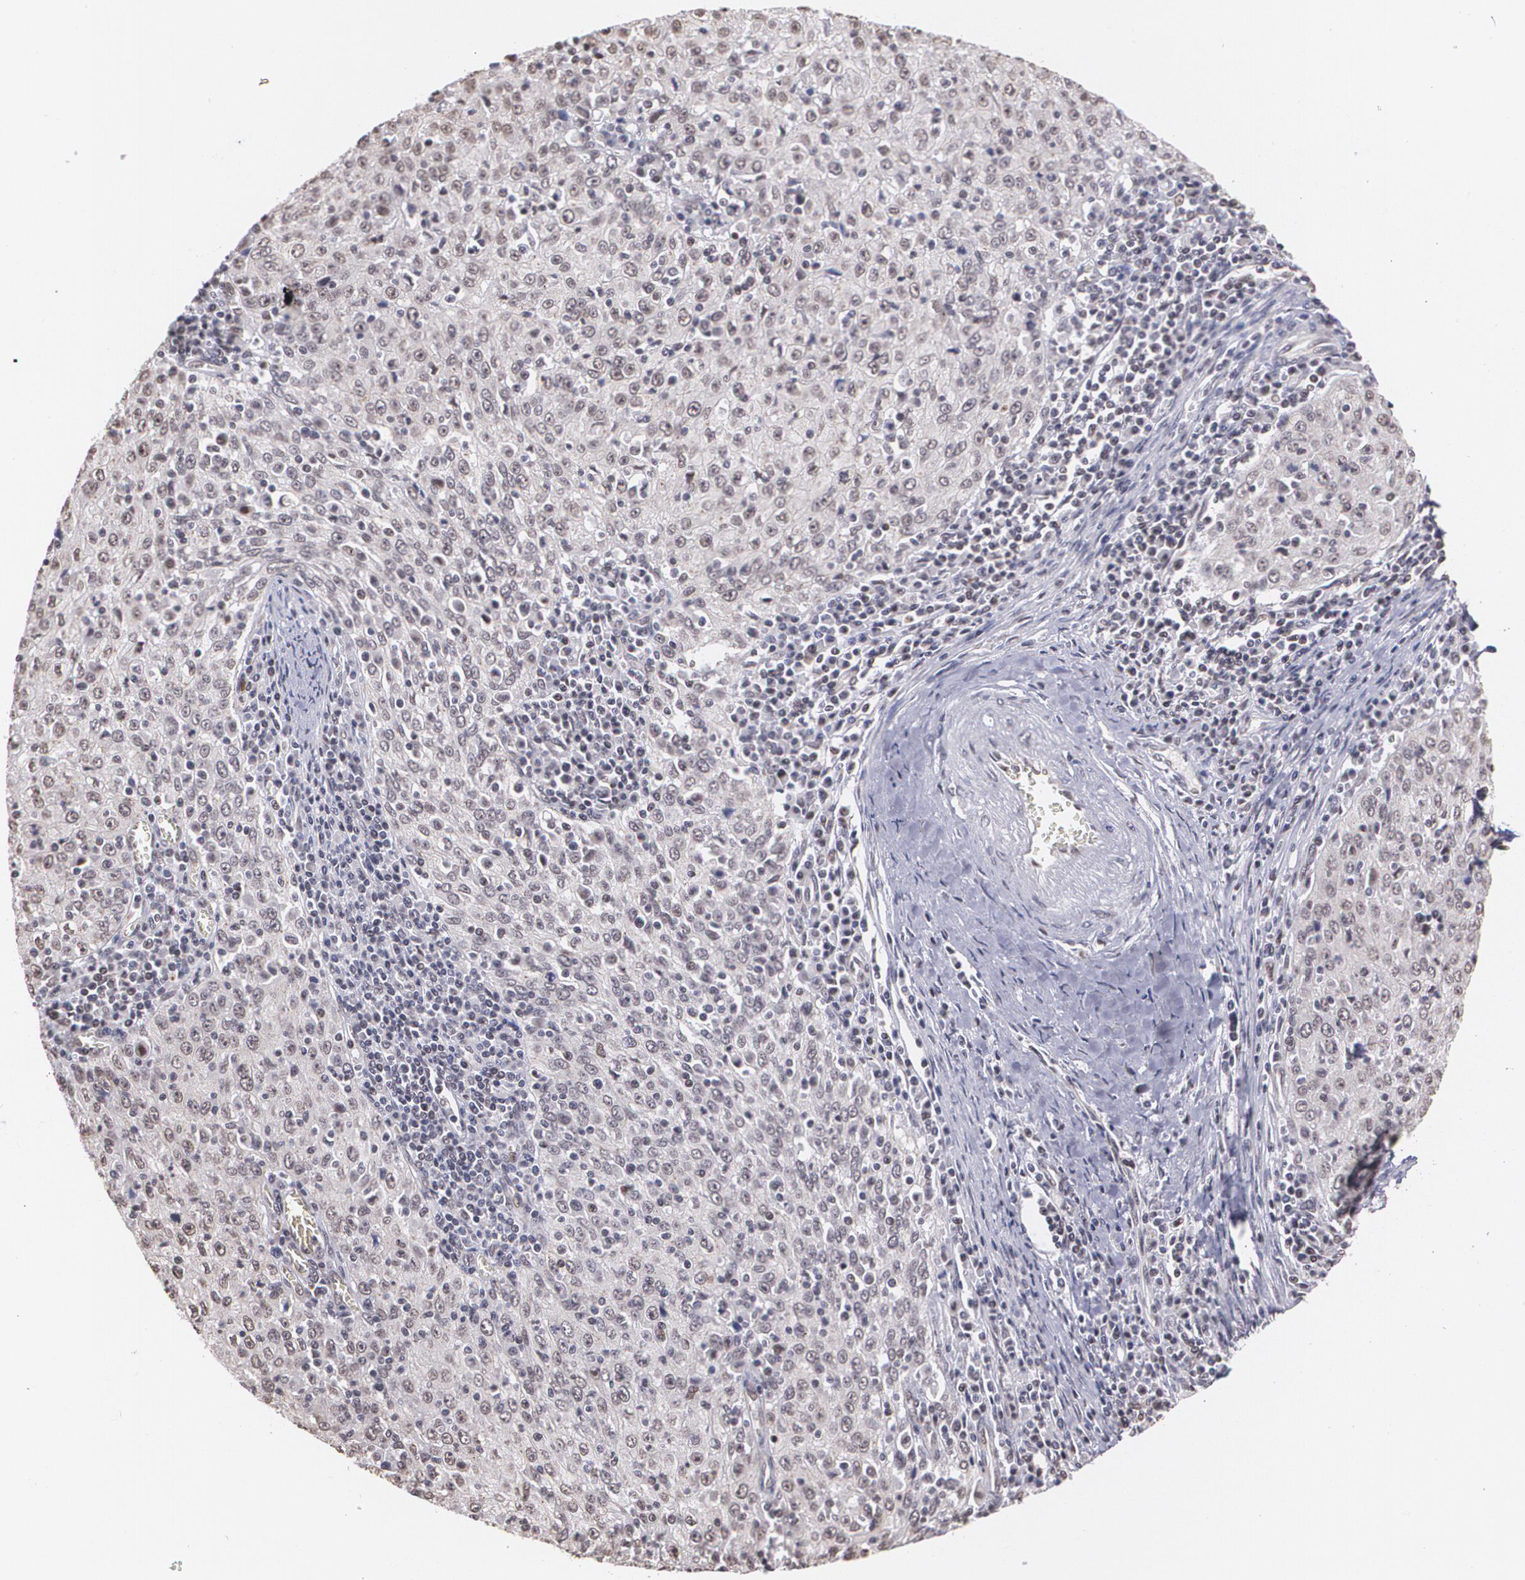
{"staining": {"intensity": "negative", "quantity": "none", "location": "none"}, "tissue": "cervical cancer", "cell_type": "Tumor cells", "image_type": "cancer", "snomed": [{"axis": "morphology", "description": "Squamous cell carcinoma, NOS"}, {"axis": "topography", "description": "Cervix"}], "caption": "The micrograph demonstrates no significant expression in tumor cells of cervical cancer.", "gene": "C6orf15", "patient": {"sex": "female", "age": 27}}